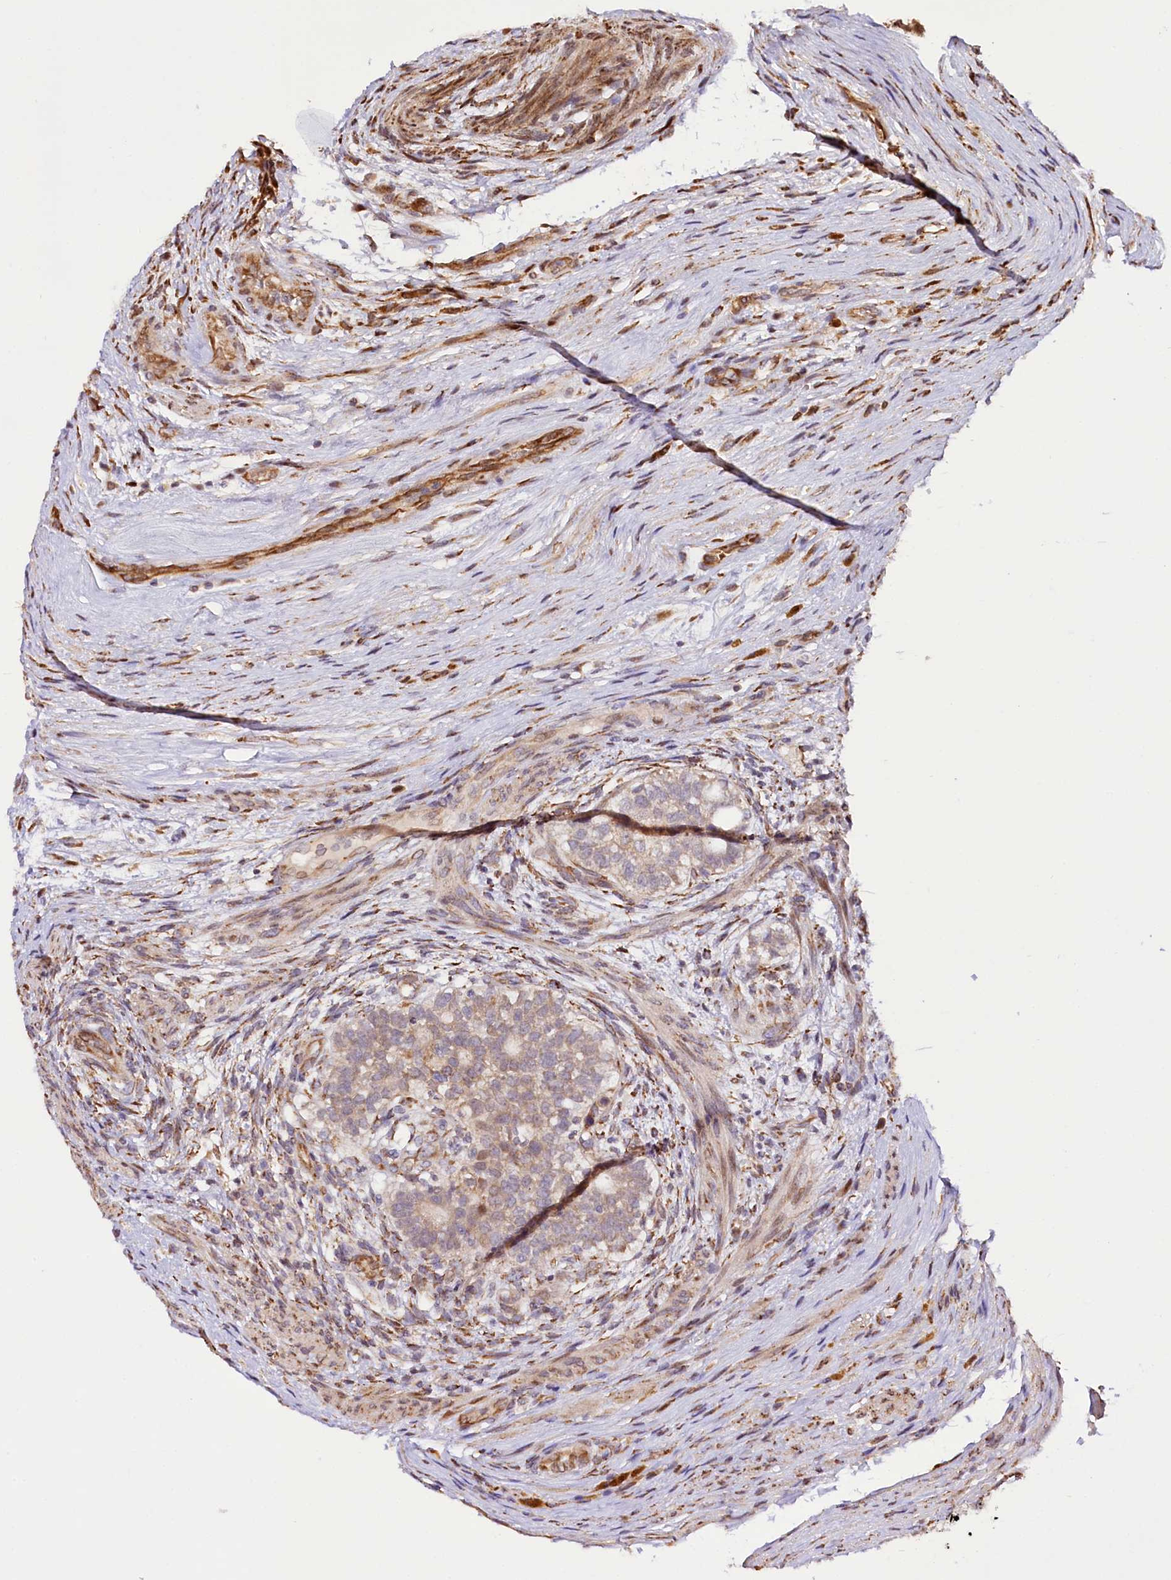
{"staining": {"intensity": "weak", "quantity": "25%-75%", "location": "cytoplasmic/membranous"}, "tissue": "testis cancer", "cell_type": "Tumor cells", "image_type": "cancer", "snomed": [{"axis": "morphology", "description": "Carcinoma, Embryonal, NOS"}, {"axis": "topography", "description": "Testis"}], "caption": "IHC histopathology image of testis cancer (embryonal carcinoma) stained for a protein (brown), which reveals low levels of weak cytoplasmic/membranous expression in approximately 25%-75% of tumor cells.", "gene": "CUTC", "patient": {"sex": "male", "age": 26}}